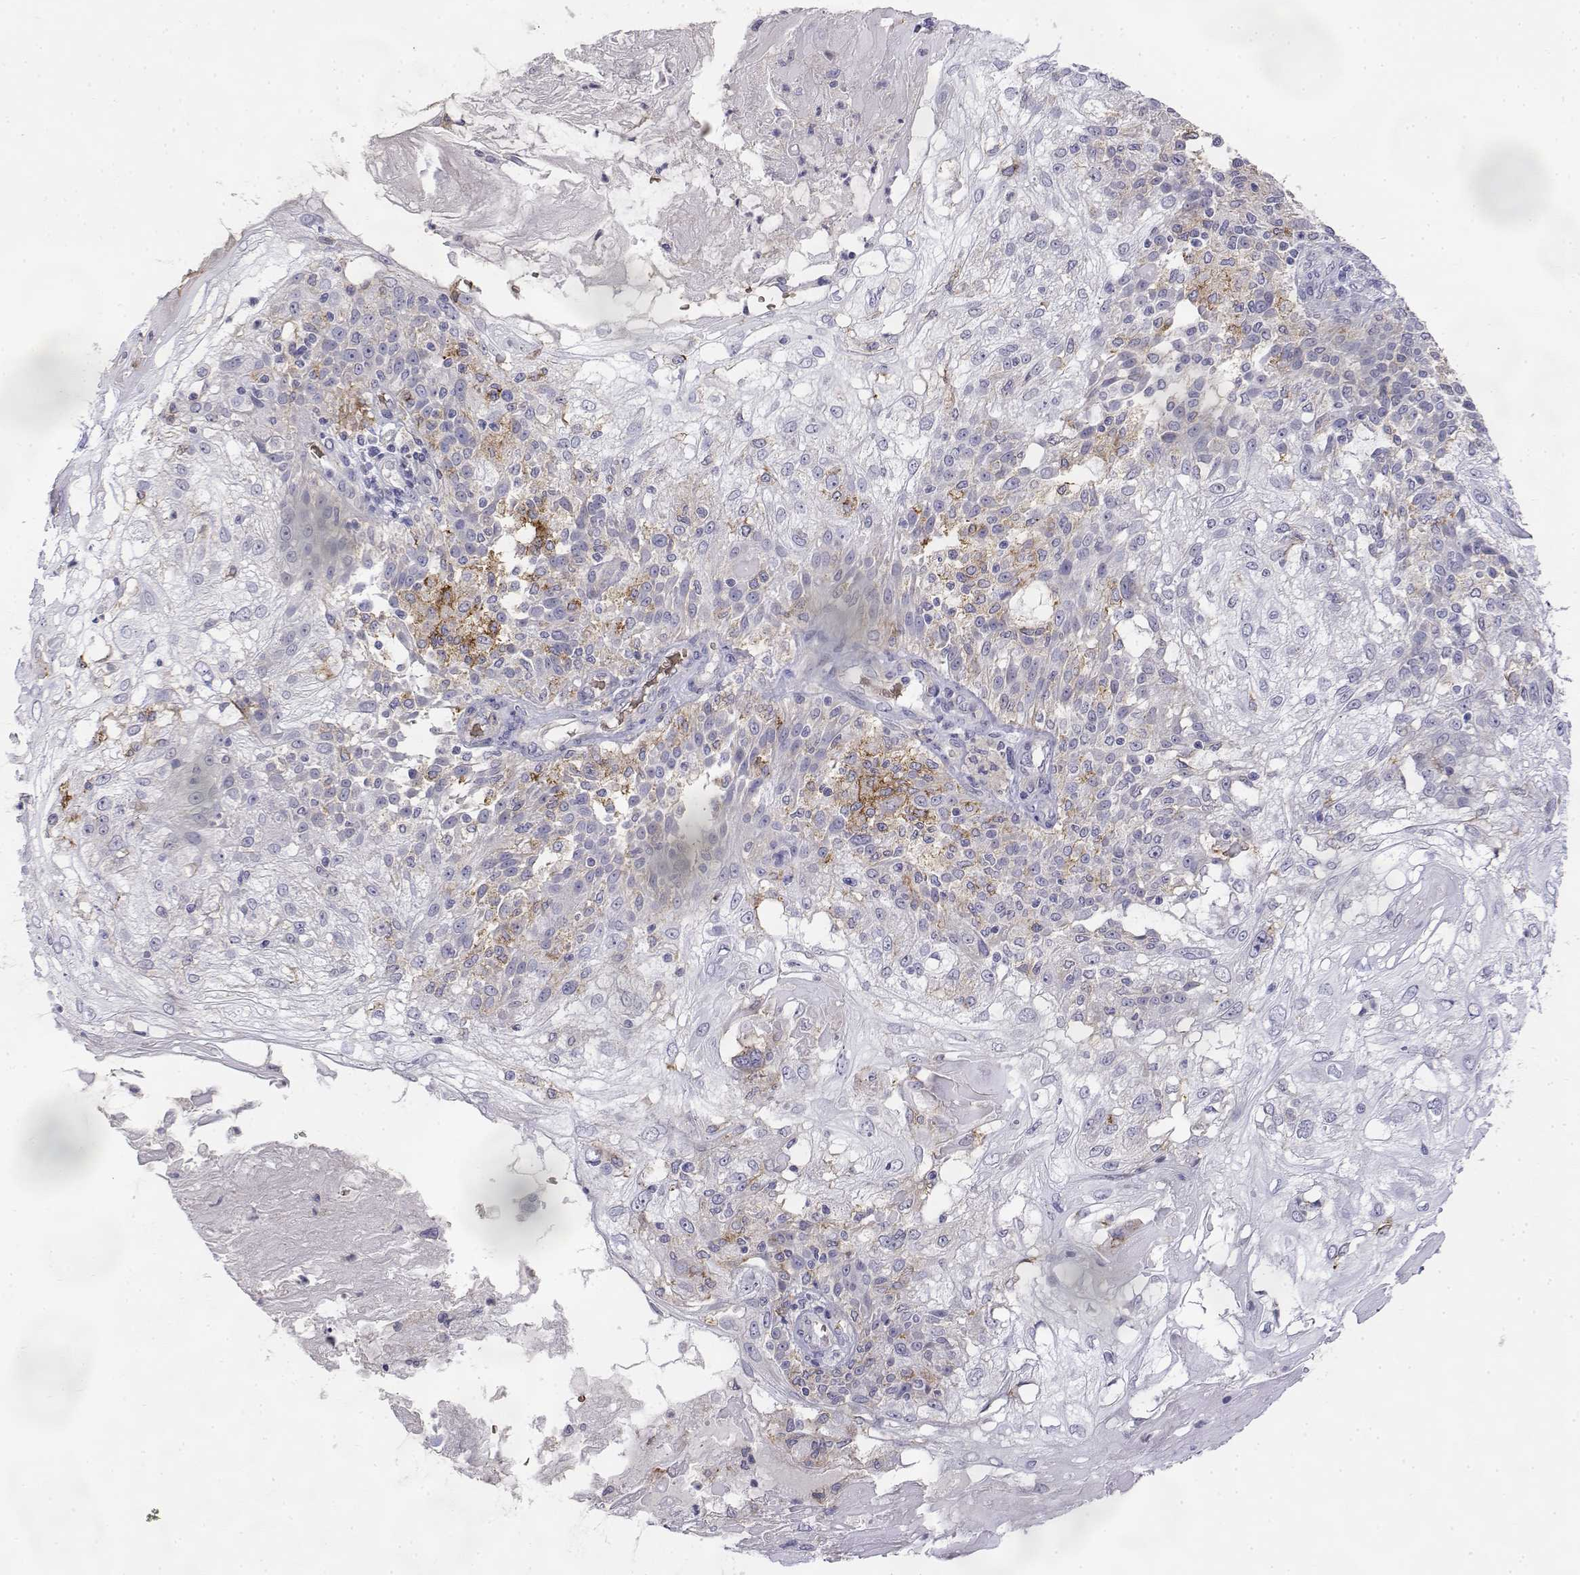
{"staining": {"intensity": "negative", "quantity": "none", "location": "none"}, "tissue": "skin cancer", "cell_type": "Tumor cells", "image_type": "cancer", "snomed": [{"axis": "morphology", "description": "Normal tissue, NOS"}, {"axis": "morphology", "description": "Squamous cell carcinoma, NOS"}, {"axis": "topography", "description": "Skin"}], "caption": "There is no significant expression in tumor cells of skin cancer (squamous cell carcinoma).", "gene": "CADM1", "patient": {"sex": "female", "age": 83}}